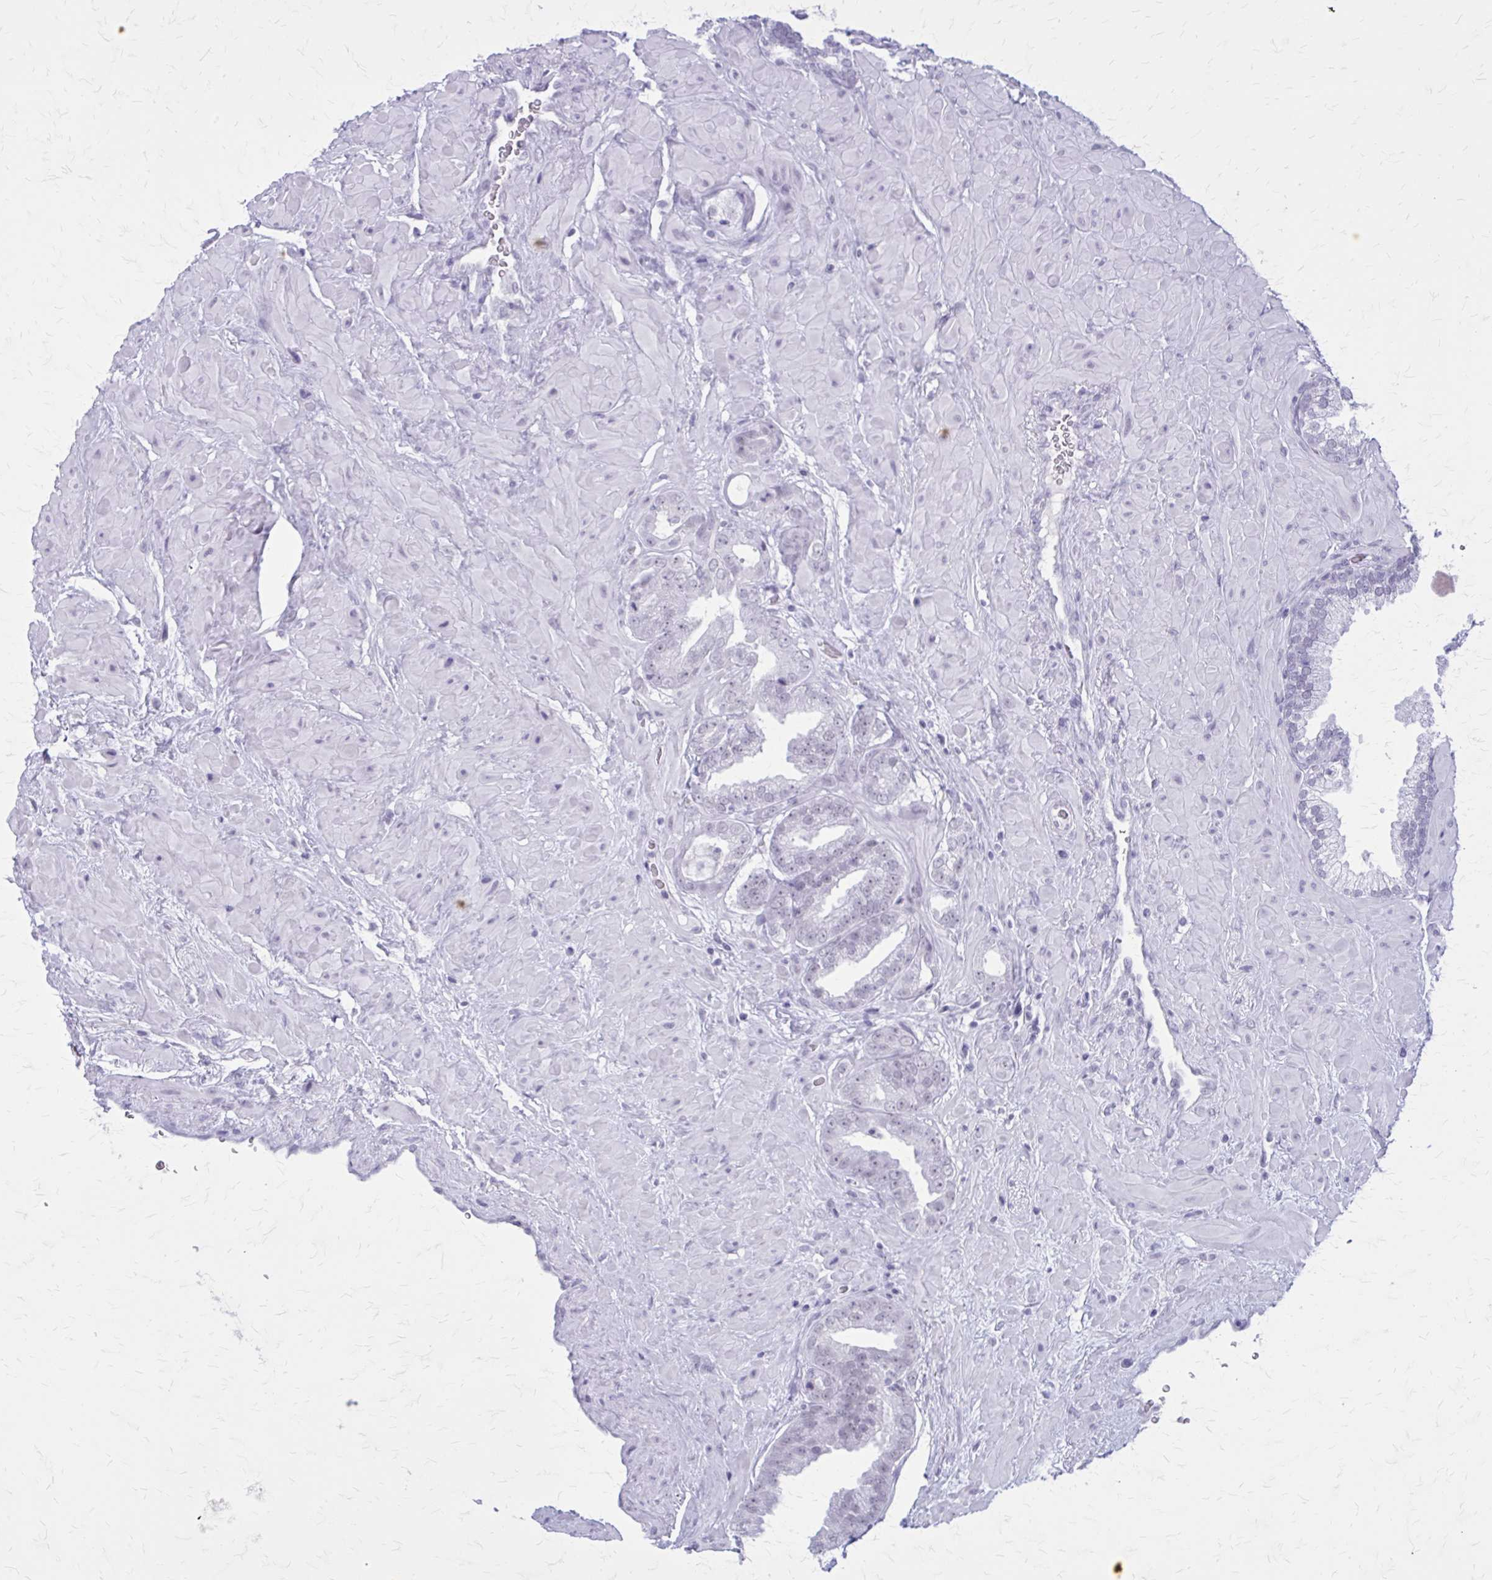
{"staining": {"intensity": "negative", "quantity": "none", "location": "none"}, "tissue": "prostate cancer", "cell_type": "Tumor cells", "image_type": "cancer", "snomed": [{"axis": "morphology", "description": "Adenocarcinoma, High grade"}, {"axis": "topography", "description": "Prostate"}], "caption": "Immunohistochemistry (IHC) histopathology image of neoplastic tissue: human prostate cancer stained with DAB demonstrates no significant protein expression in tumor cells.", "gene": "GAD1", "patient": {"sex": "male", "age": 68}}